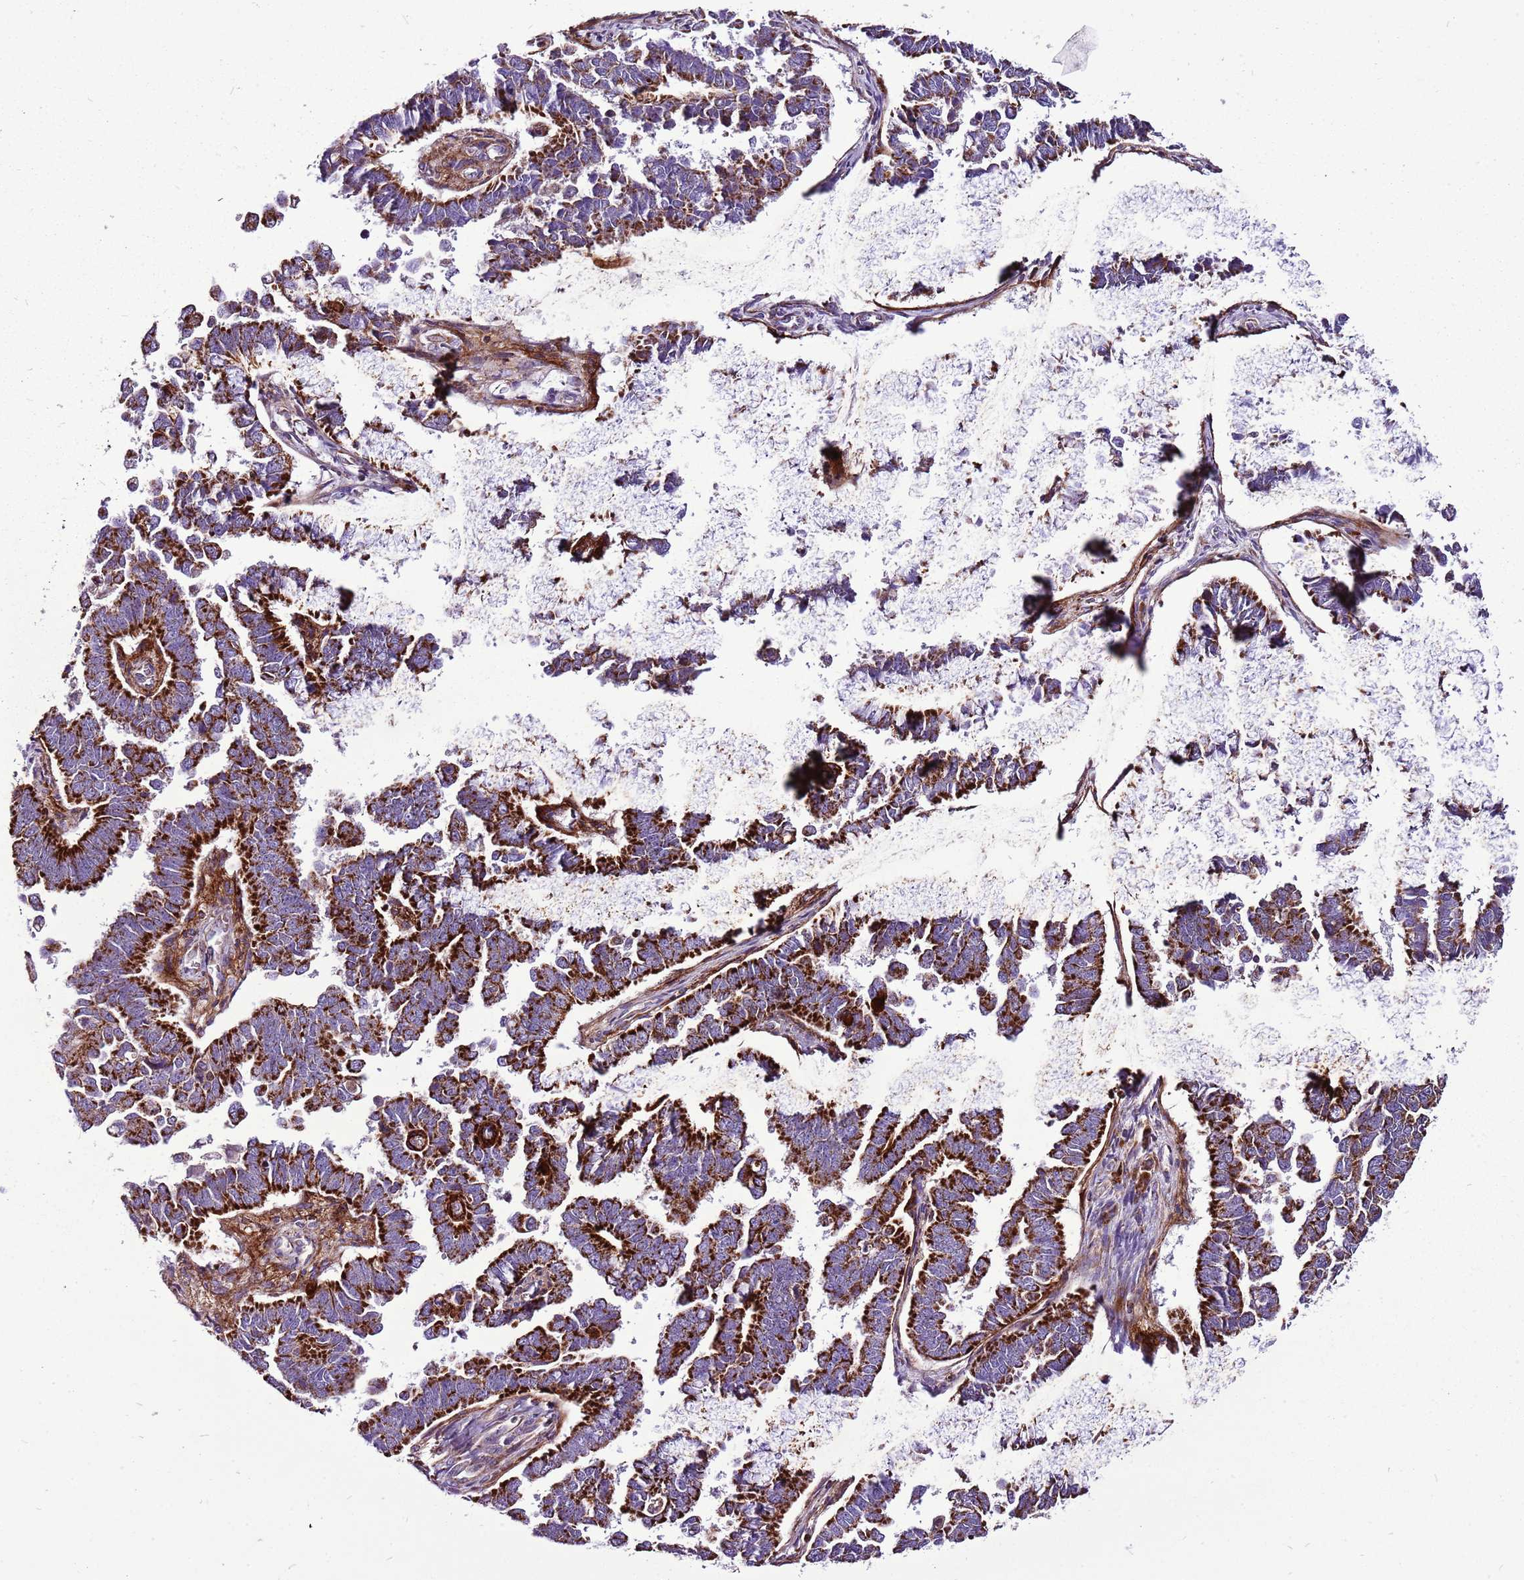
{"staining": {"intensity": "strong", "quantity": ">75%", "location": "cytoplasmic/membranous"}, "tissue": "endometrial cancer", "cell_type": "Tumor cells", "image_type": "cancer", "snomed": [{"axis": "morphology", "description": "Adenocarcinoma, NOS"}, {"axis": "topography", "description": "Endometrium"}], "caption": "Strong cytoplasmic/membranous staining for a protein is seen in about >75% of tumor cells of endometrial cancer (adenocarcinoma) using immunohistochemistry.", "gene": "GCDH", "patient": {"sex": "female", "age": 75}}